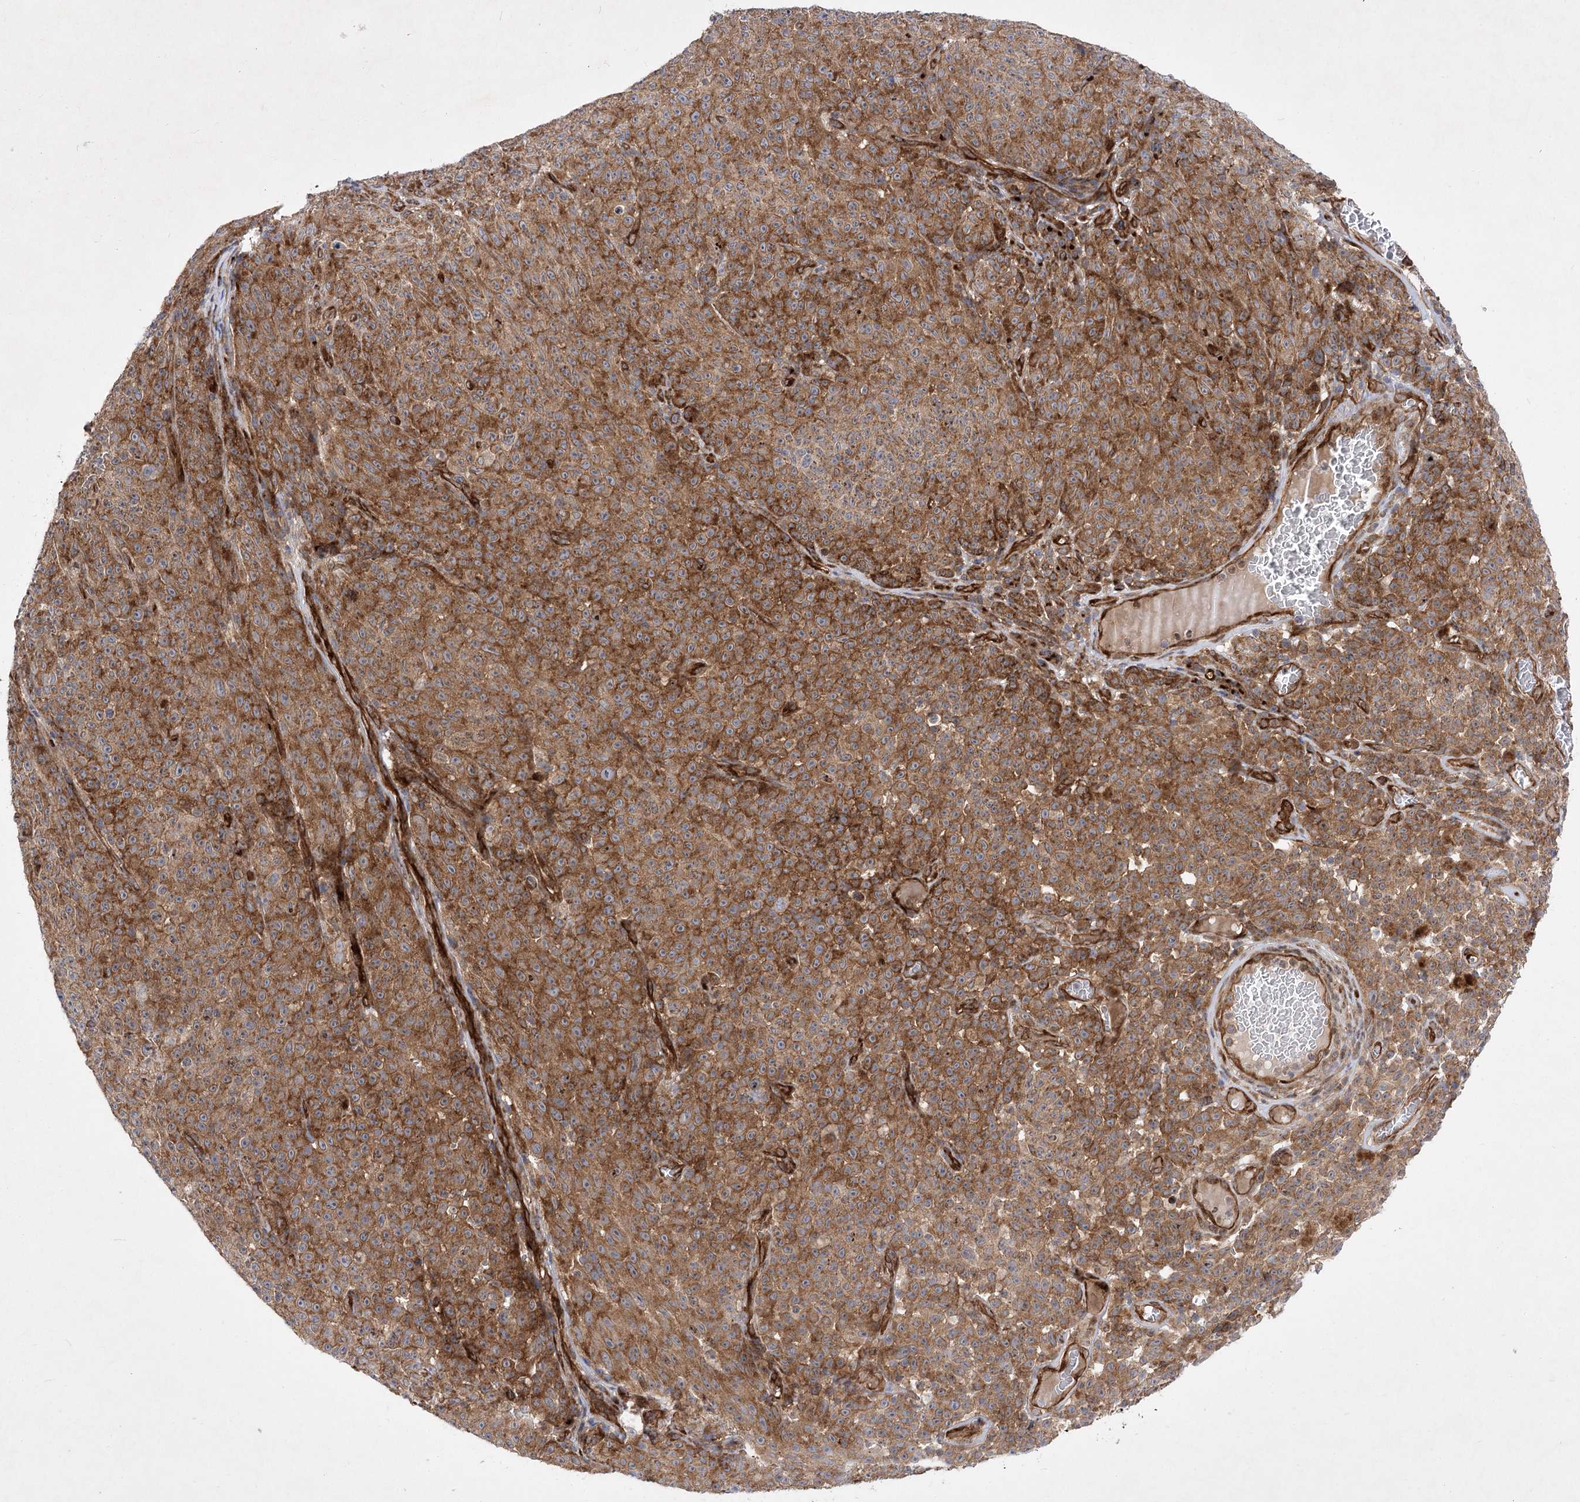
{"staining": {"intensity": "moderate", "quantity": ">75%", "location": "cytoplasmic/membranous"}, "tissue": "melanoma", "cell_type": "Tumor cells", "image_type": "cancer", "snomed": [{"axis": "morphology", "description": "Malignant melanoma, NOS"}, {"axis": "topography", "description": "Skin"}], "caption": "The photomicrograph displays immunohistochemical staining of malignant melanoma. There is moderate cytoplasmic/membranous expression is present in about >75% of tumor cells.", "gene": "ARHGAP31", "patient": {"sex": "female", "age": 82}}